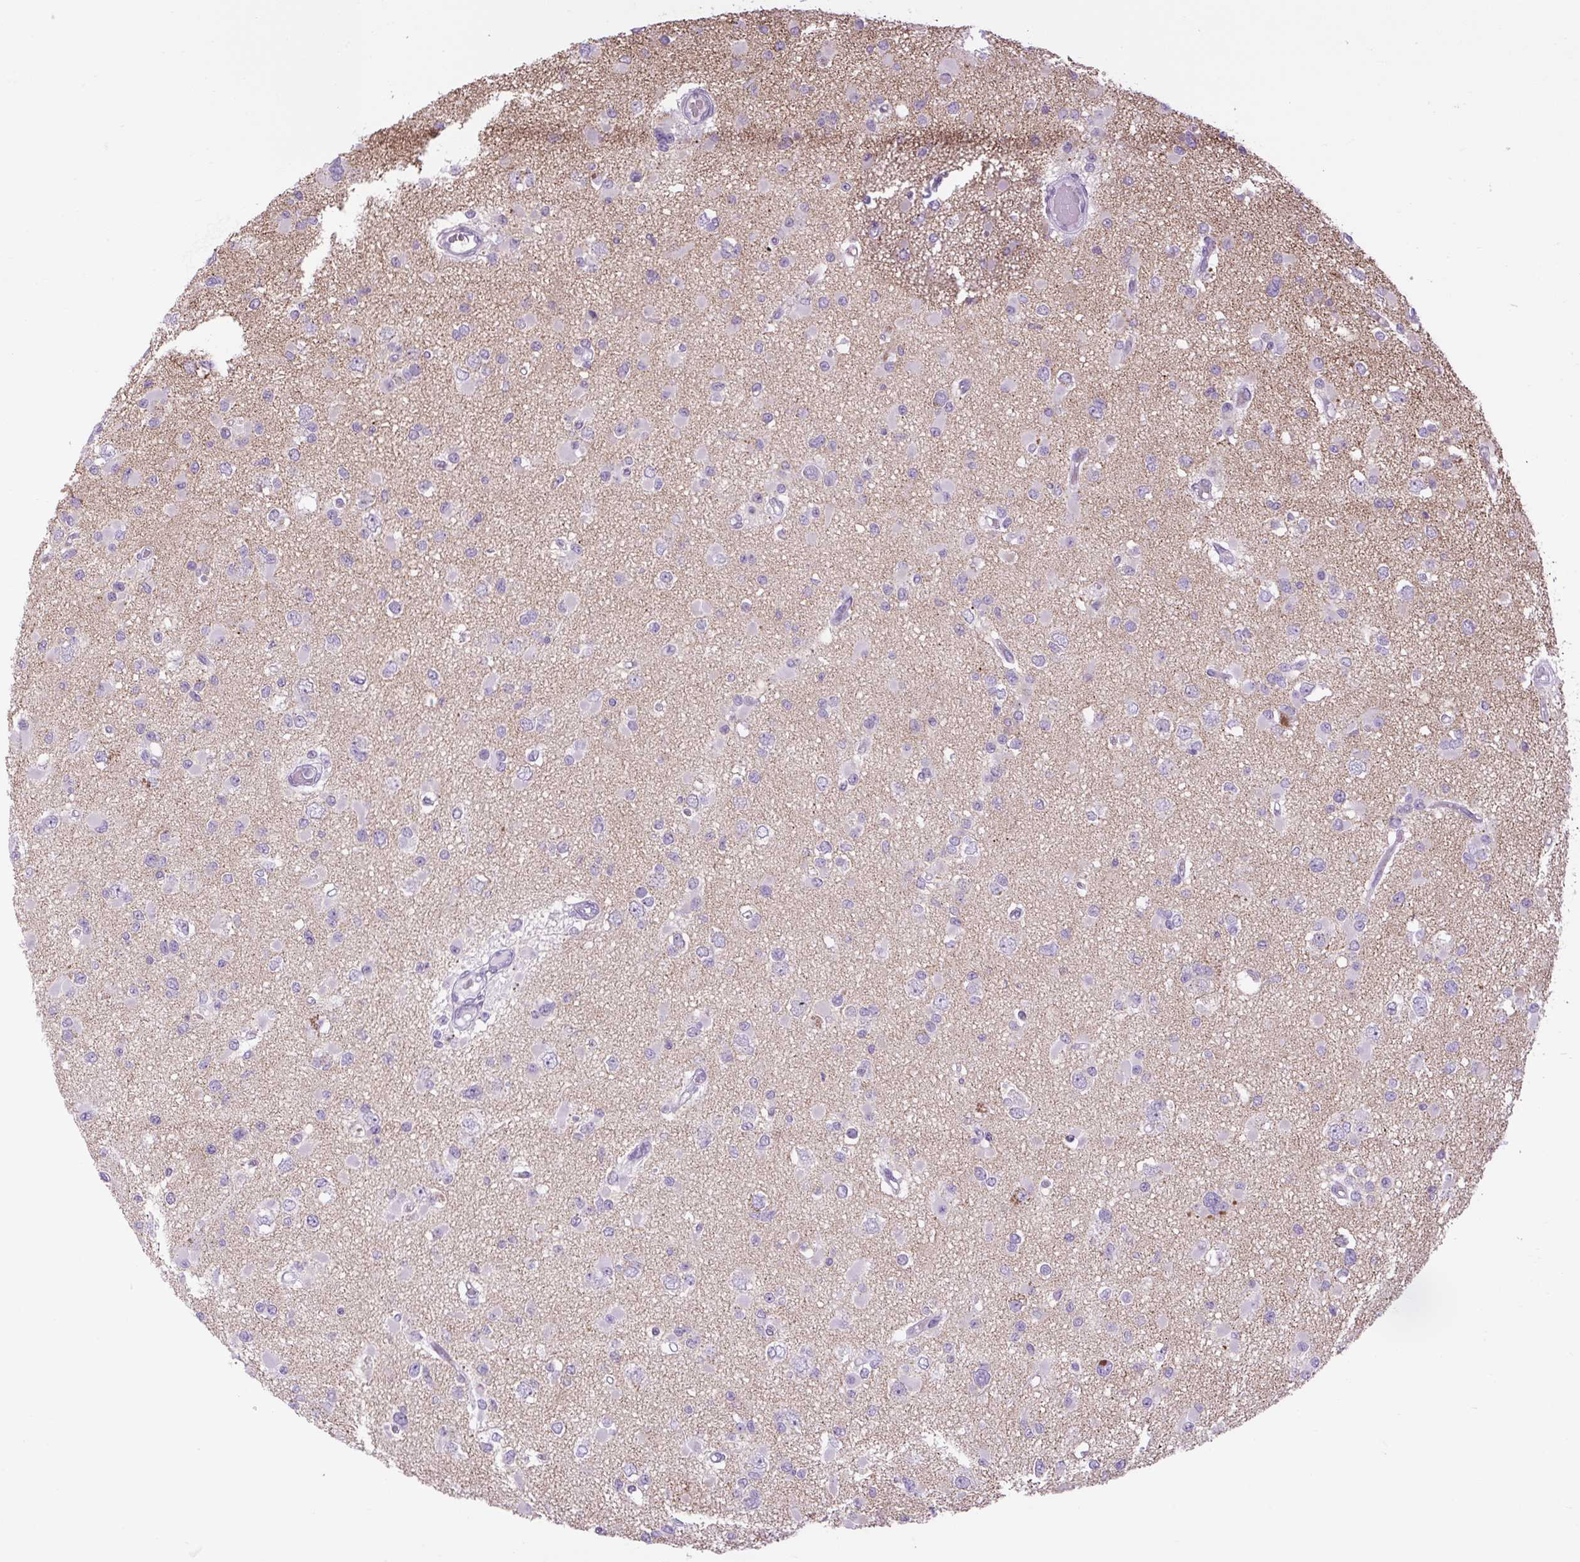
{"staining": {"intensity": "negative", "quantity": "none", "location": "none"}, "tissue": "glioma", "cell_type": "Tumor cells", "image_type": "cancer", "snomed": [{"axis": "morphology", "description": "Glioma, malignant, Low grade"}, {"axis": "topography", "description": "Brain"}], "caption": "High power microscopy histopathology image of an immunohistochemistry micrograph of glioma, revealing no significant expression in tumor cells. (Stains: DAB immunohistochemistry (IHC) with hematoxylin counter stain, Microscopy: brightfield microscopy at high magnification).", "gene": "SCO2", "patient": {"sex": "female", "age": 22}}